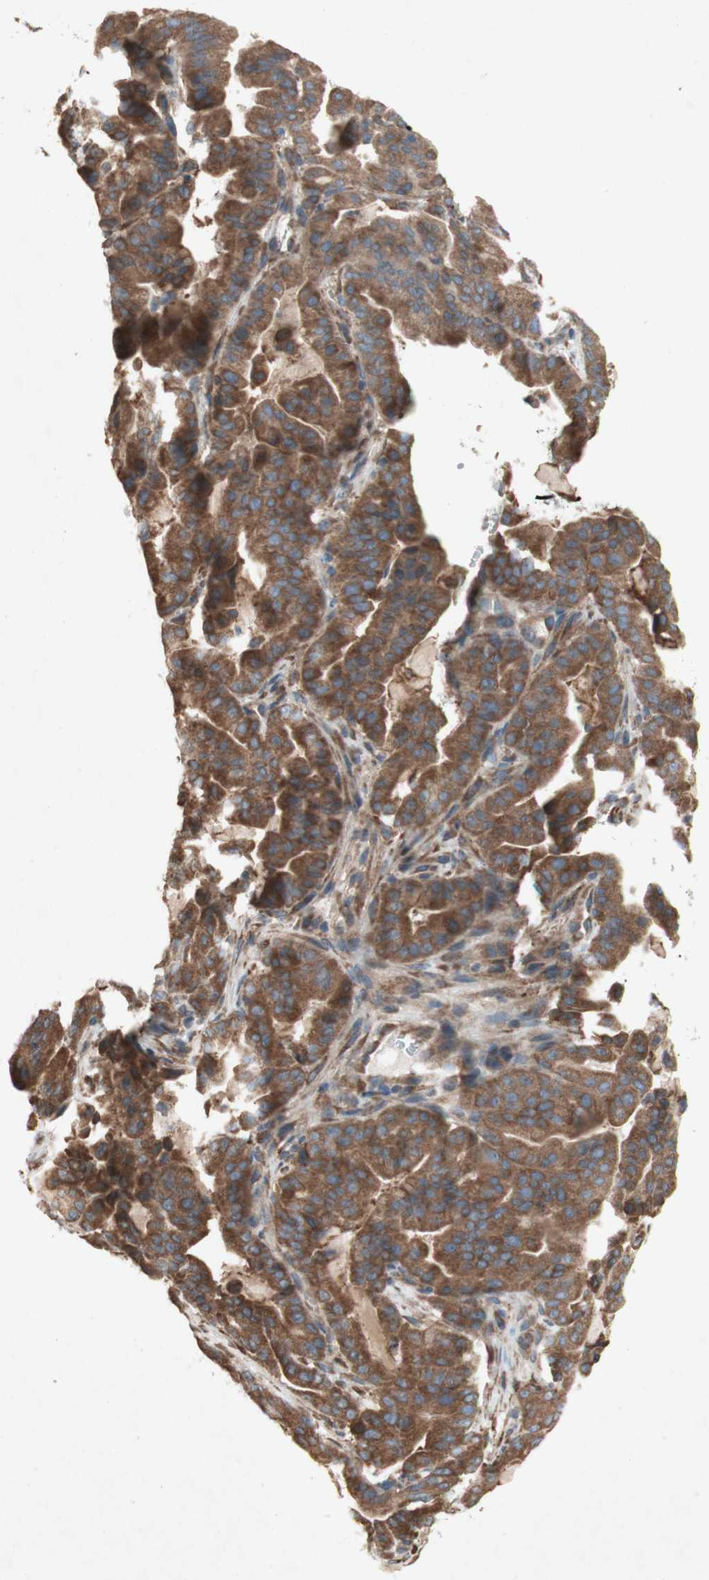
{"staining": {"intensity": "strong", "quantity": ">75%", "location": "cytoplasmic/membranous"}, "tissue": "pancreatic cancer", "cell_type": "Tumor cells", "image_type": "cancer", "snomed": [{"axis": "morphology", "description": "Adenocarcinoma, NOS"}, {"axis": "topography", "description": "Pancreas"}], "caption": "IHC staining of pancreatic cancer, which reveals high levels of strong cytoplasmic/membranous expression in approximately >75% of tumor cells indicating strong cytoplasmic/membranous protein expression. The staining was performed using DAB (brown) for protein detection and nuclei were counterstained in hematoxylin (blue).", "gene": "SOCS2", "patient": {"sex": "male", "age": 63}}